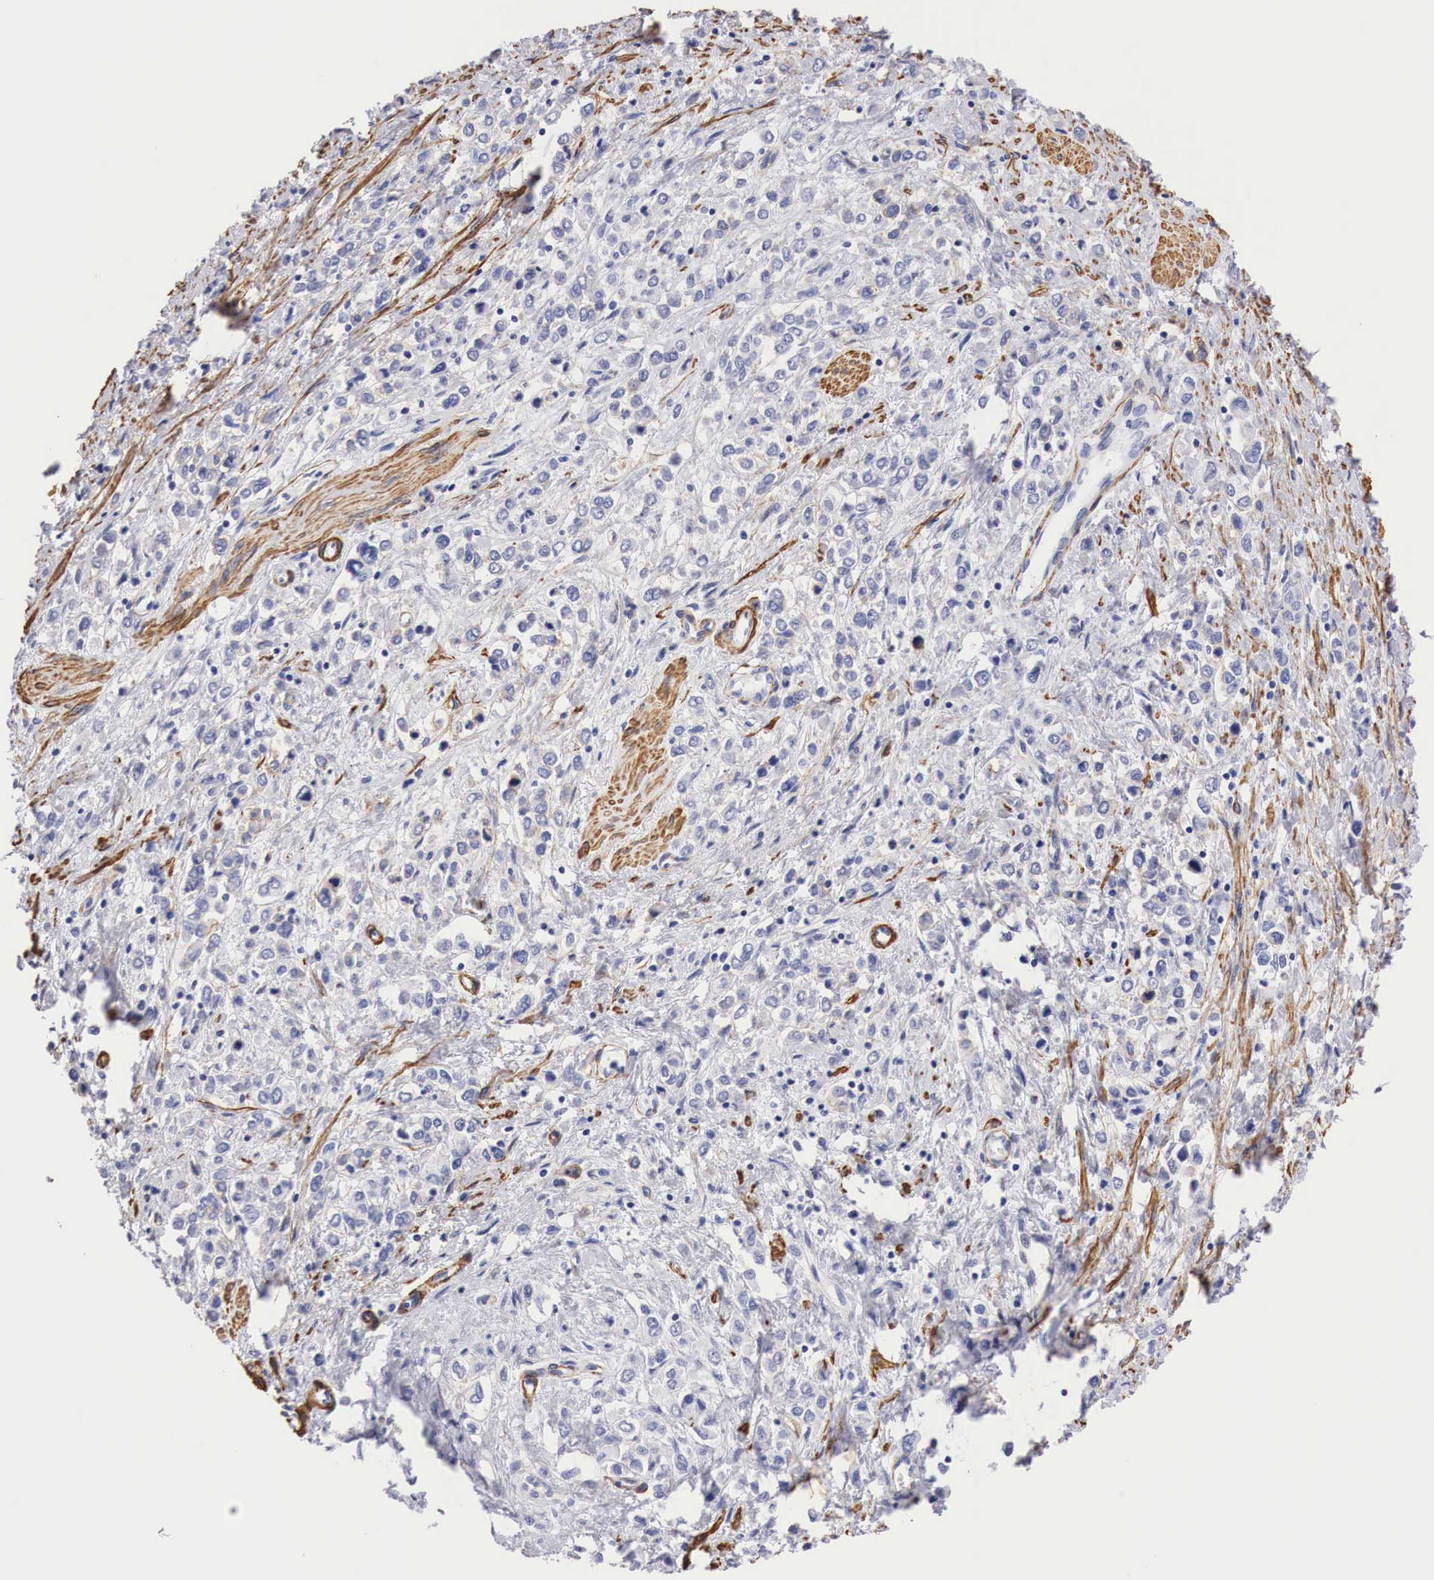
{"staining": {"intensity": "negative", "quantity": "none", "location": "none"}, "tissue": "stomach cancer", "cell_type": "Tumor cells", "image_type": "cancer", "snomed": [{"axis": "morphology", "description": "Adenocarcinoma, NOS"}, {"axis": "topography", "description": "Stomach, upper"}], "caption": "Immunohistochemical staining of stomach cancer (adenocarcinoma) reveals no significant positivity in tumor cells.", "gene": "TPM1", "patient": {"sex": "male", "age": 76}}